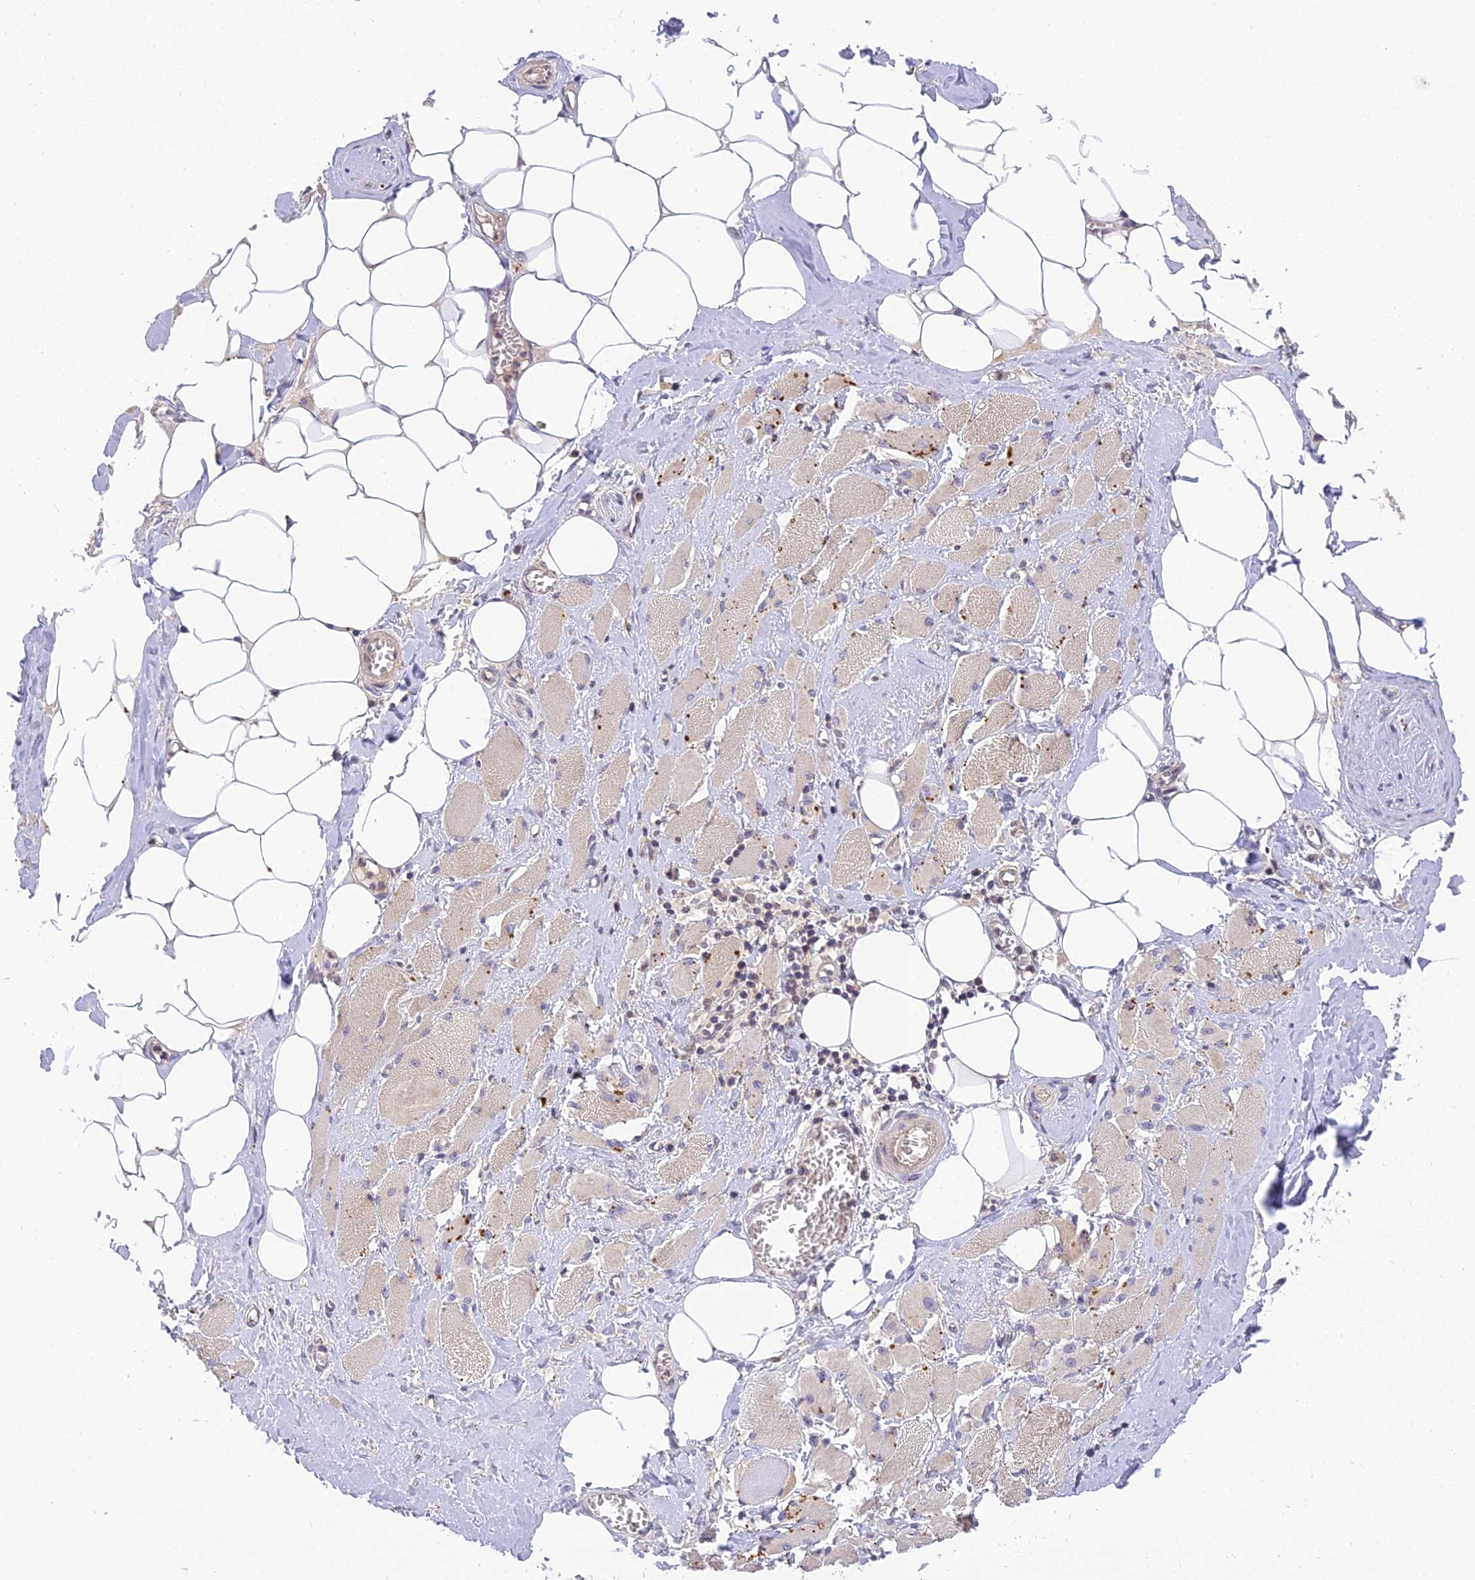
{"staining": {"intensity": "moderate", "quantity": "25%-75%", "location": "cytoplasmic/membranous"}, "tissue": "skeletal muscle", "cell_type": "Myocytes", "image_type": "normal", "snomed": [{"axis": "morphology", "description": "Normal tissue, NOS"}, {"axis": "morphology", "description": "Basal cell carcinoma"}, {"axis": "topography", "description": "Skeletal muscle"}], "caption": "High-power microscopy captured an IHC image of benign skeletal muscle, revealing moderate cytoplasmic/membranous staining in approximately 25%-75% of myocytes.", "gene": "FNIP2", "patient": {"sex": "female", "age": 64}}